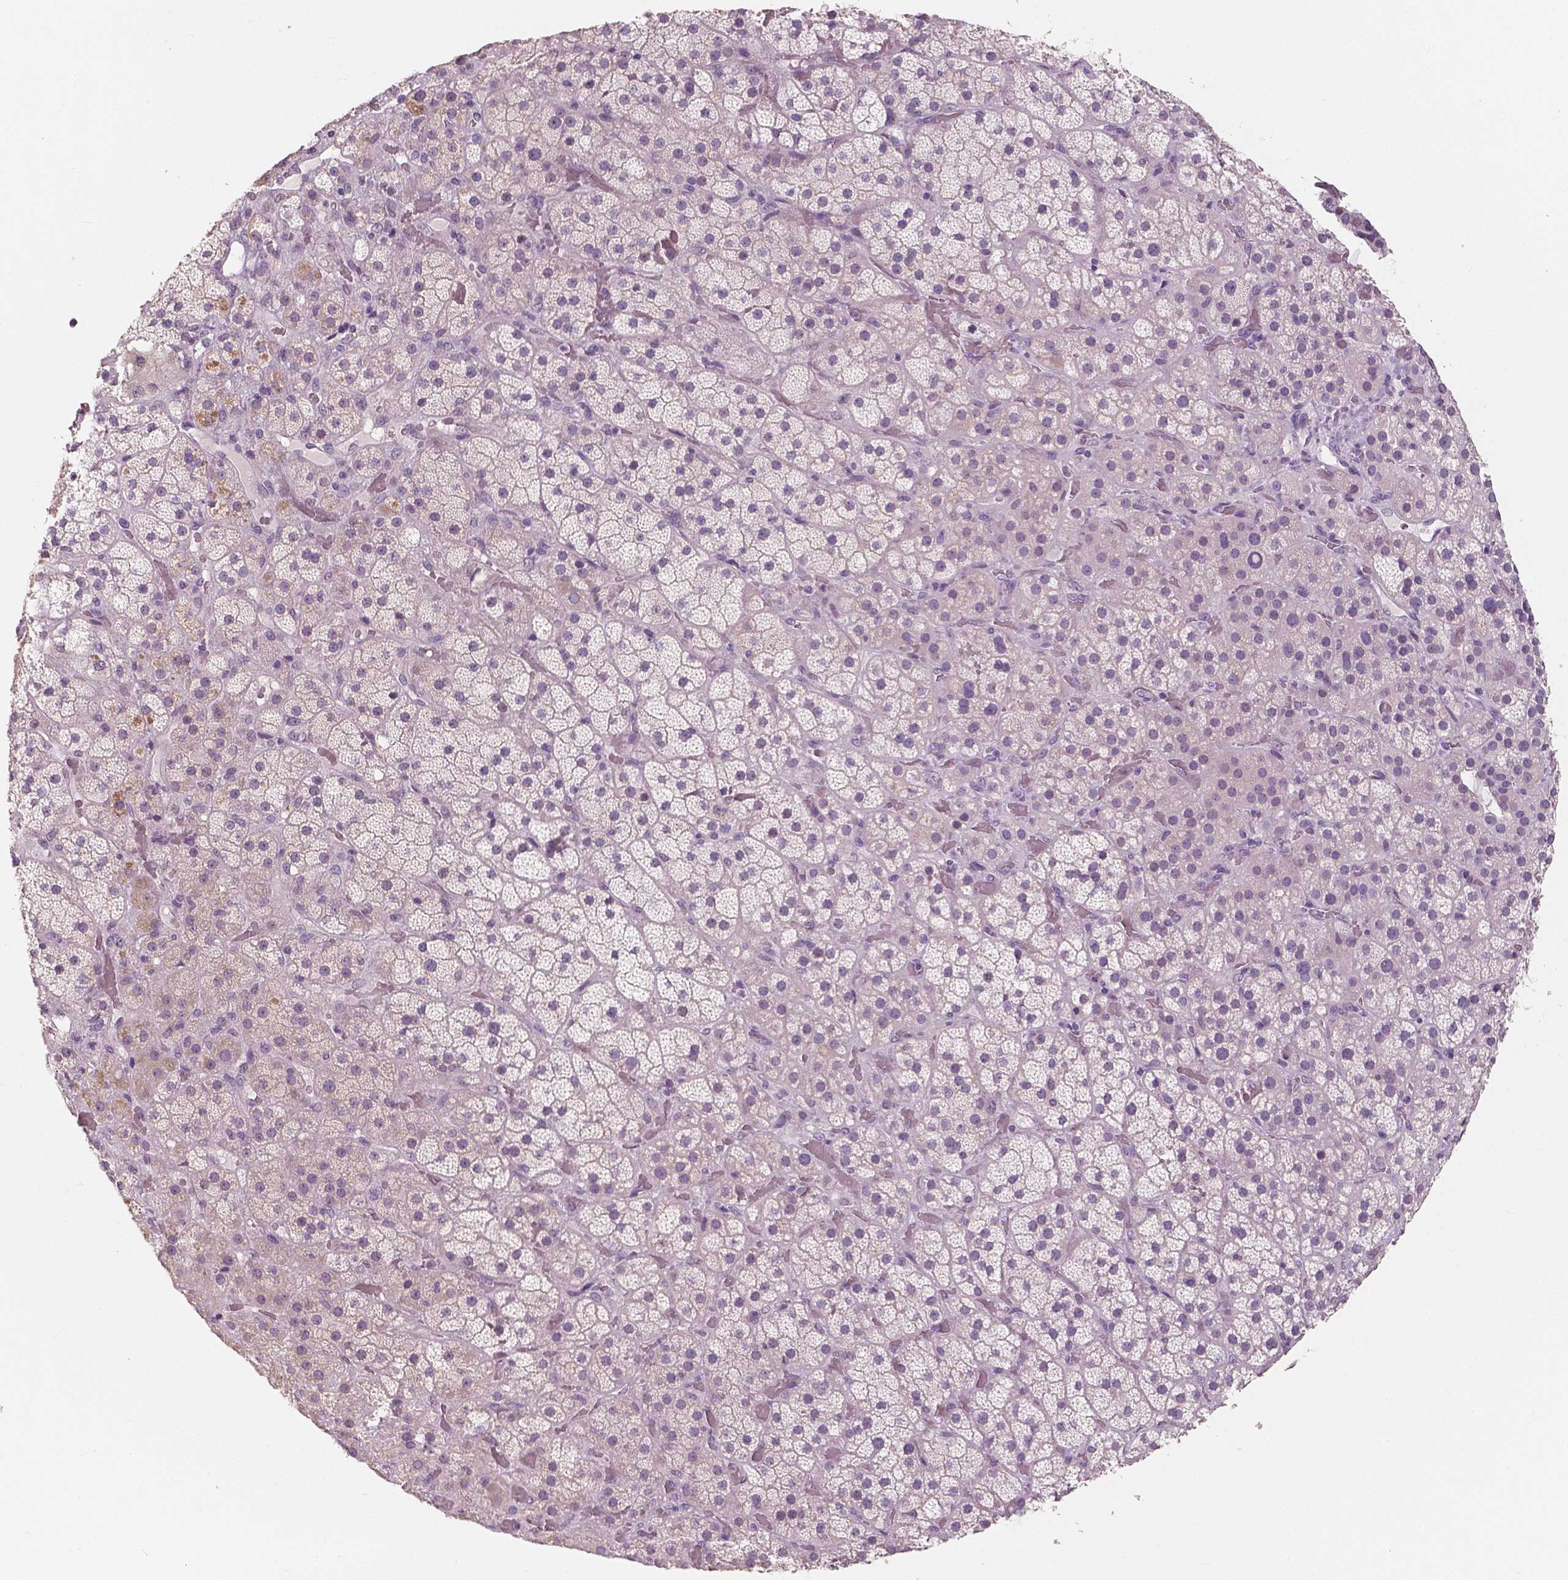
{"staining": {"intensity": "negative", "quantity": "none", "location": "none"}, "tissue": "adrenal gland", "cell_type": "Glandular cells", "image_type": "normal", "snomed": [{"axis": "morphology", "description": "Normal tissue, NOS"}, {"axis": "topography", "description": "Adrenal gland"}], "caption": "The micrograph shows no staining of glandular cells in normal adrenal gland.", "gene": "NECAB1", "patient": {"sex": "male", "age": 57}}